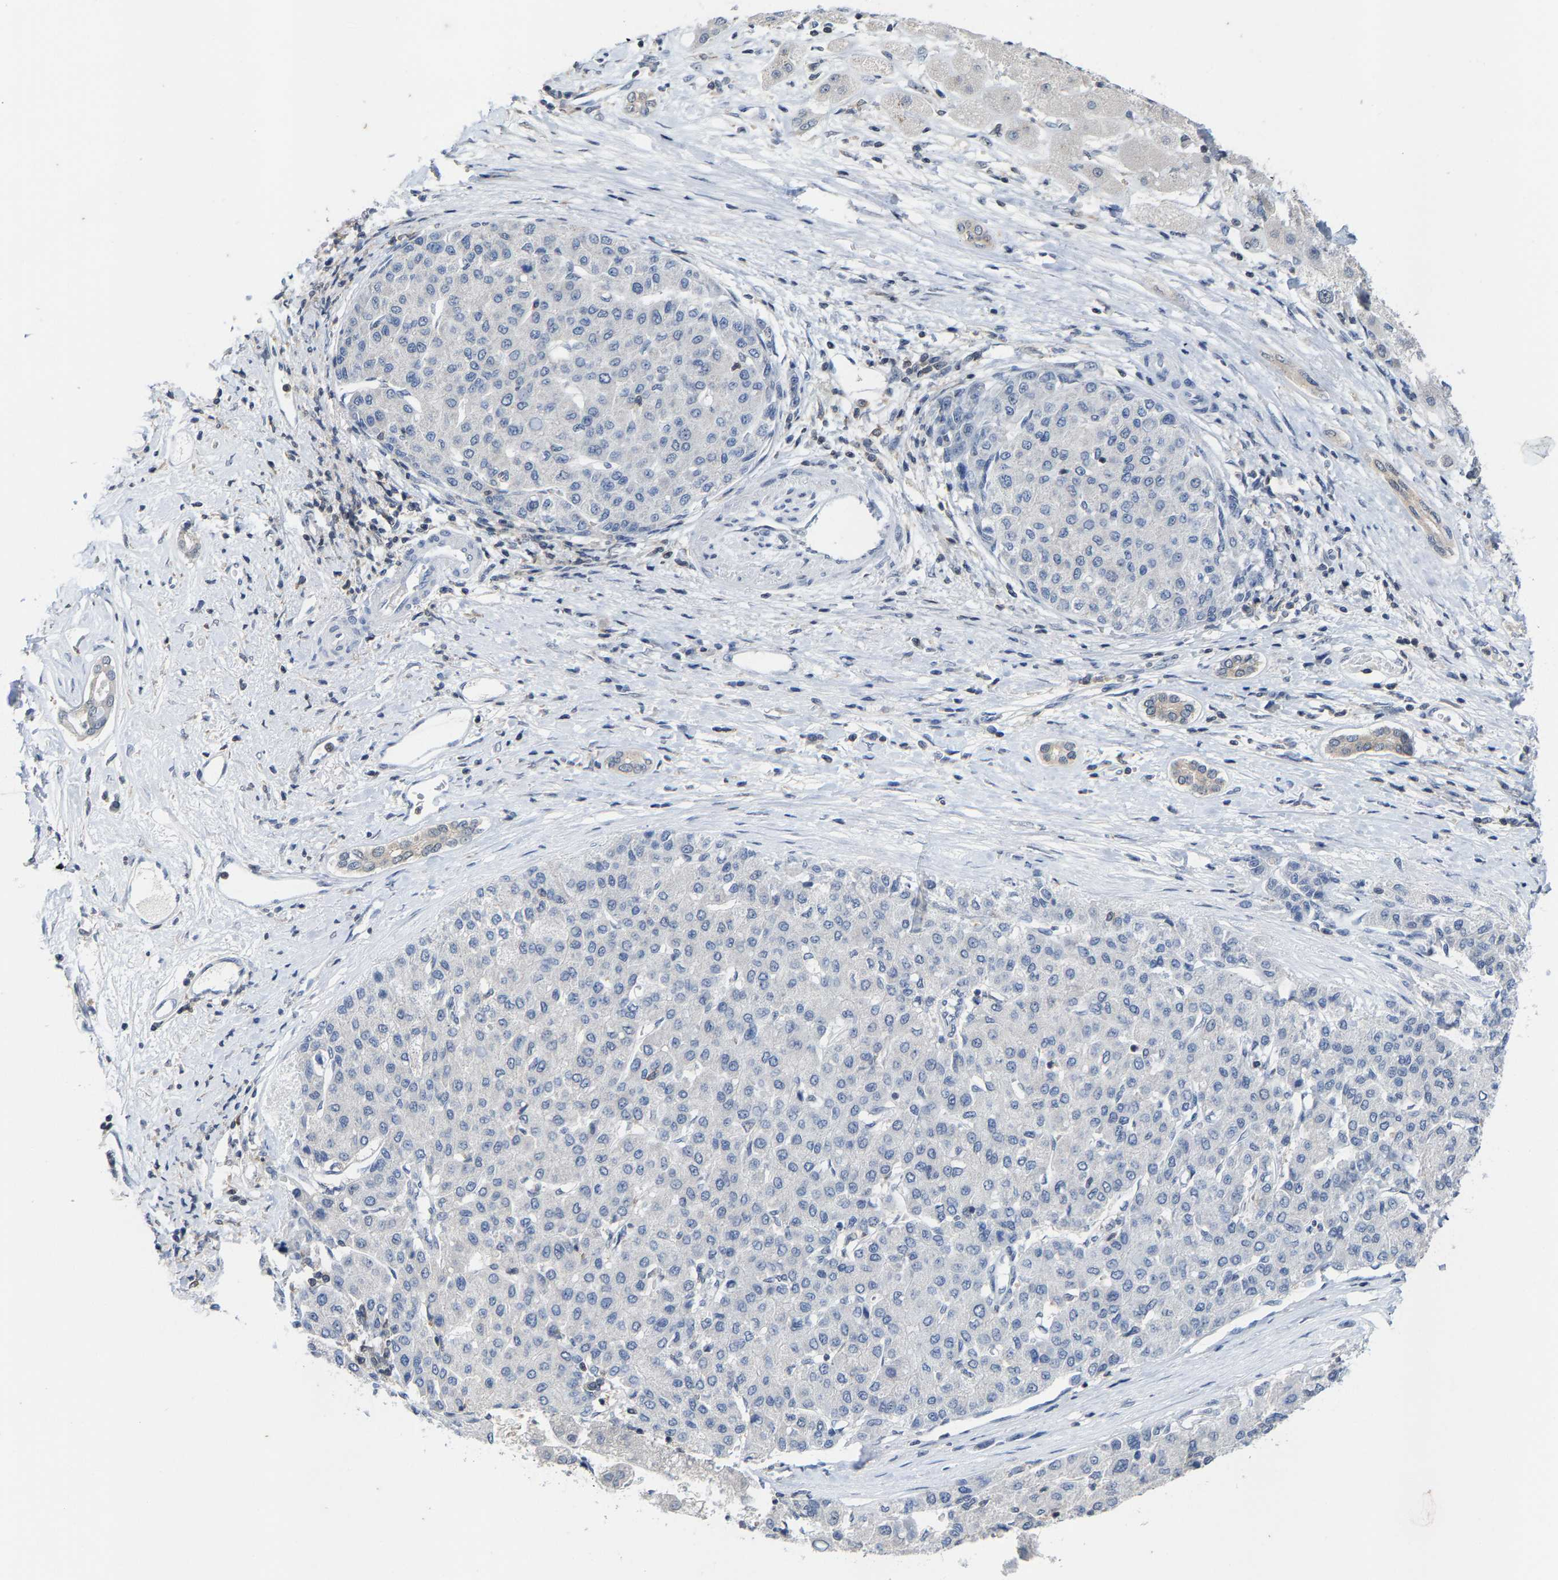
{"staining": {"intensity": "negative", "quantity": "none", "location": "none"}, "tissue": "liver cancer", "cell_type": "Tumor cells", "image_type": "cancer", "snomed": [{"axis": "morphology", "description": "Carcinoma, Hepatocellular, NOS"}, {"axis": "topography", "description": "Liver"}], "caption": "Hepatocellular carcinoma (liver) was stained to show a protein in brown. There is no significant staining in tumor cells.", "gene": "FGD3", "patient": {"sex": "male", "age": 65}}